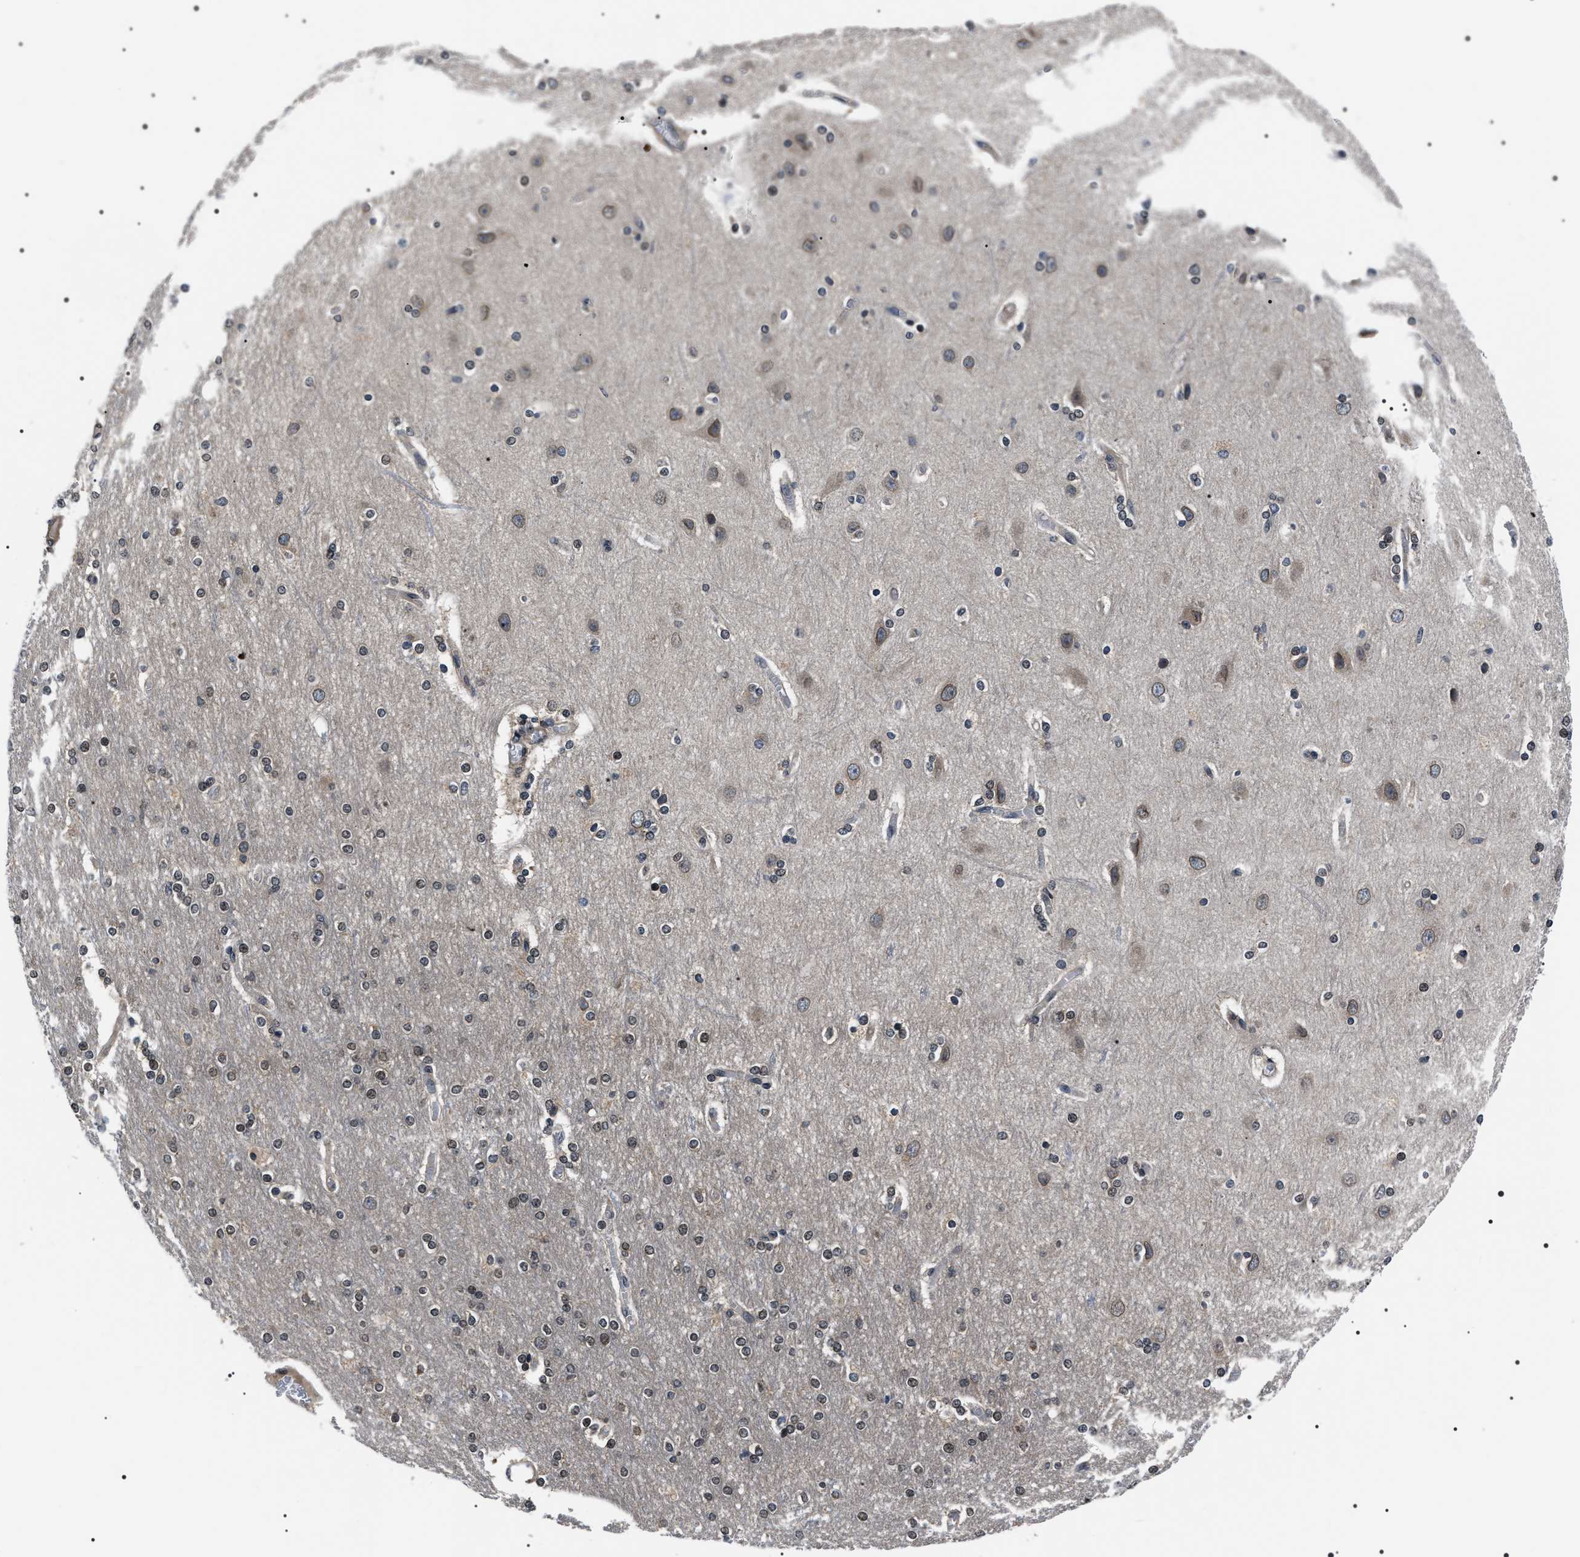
{"staining": {"intensity": "weak", "quantity": "25%-75%", "location": "cytoplasmic/membranous"}, "tissue": "cerebral cortex", "cell_type": "Endothelial cells", "image_type": "normal", "snomed": [{"axis": "morphology", "description": "Normal tissue, NOS"}, {"axis": "topography", "description": "Cerebral cortex"}], "caption": "Immunohistochemical staining of benign human cerebral cortex reveals weak cytoplasmic/membranous protein expression in approximately 25%-75% of endothelial cells.", "gene": "SIPA1", "patient": {"sex": "female", "age": 54}}